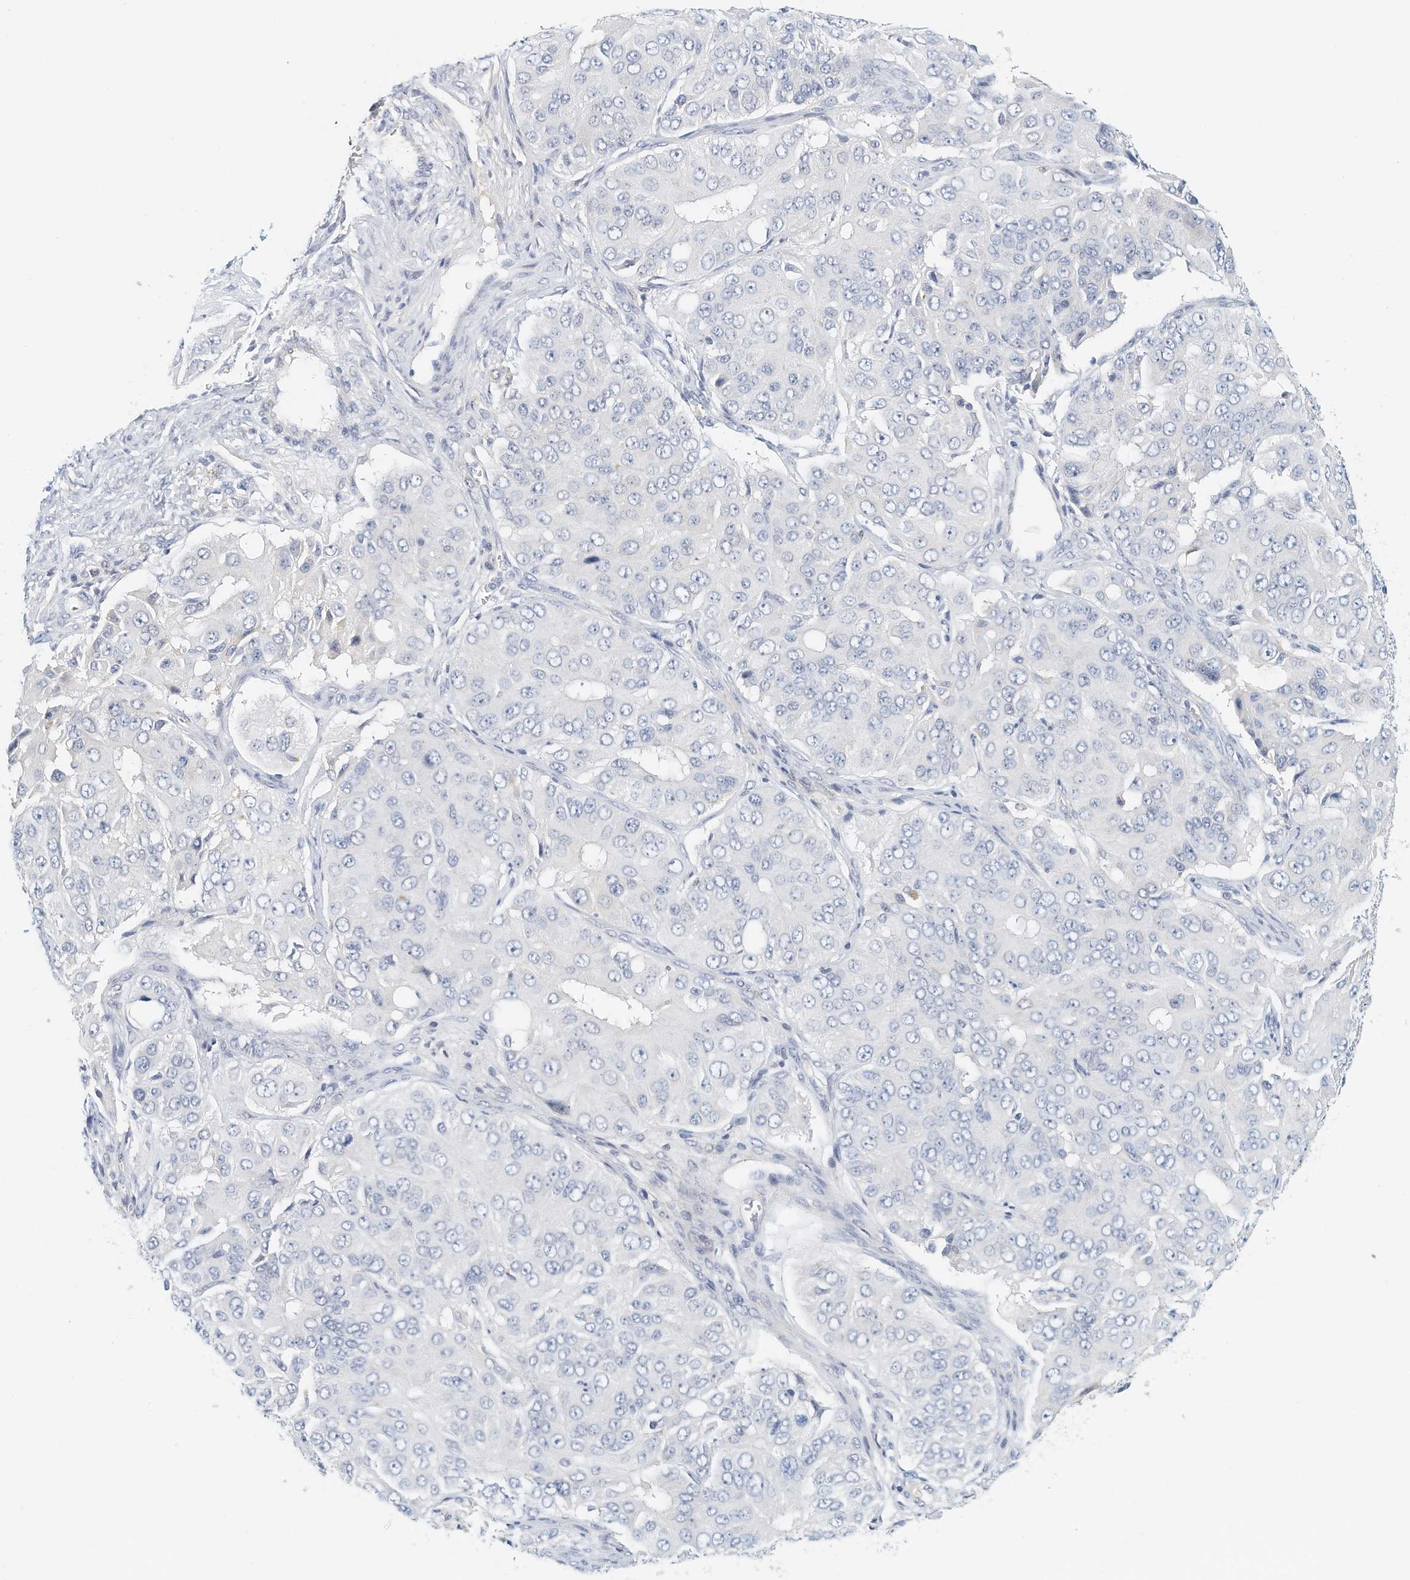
{"staining": {"intensity": "negative", "quantity": "none", "location": "none"}, "tissue": "ovarian cancer", "cell_type": "Tumor cells", "image_type": "cancer", "snomed": [{"axis": "morphology", "description": "Carcinoma, endometroid"}, {"axis": "topography", "description": "Ovary"}], "caption": "IHC of human ovarian endometroid carcinoma demonstrates no expression in tumor cells.", "gene": "ARHGAP28", "patient": {"sex": "female", "age": 51}}